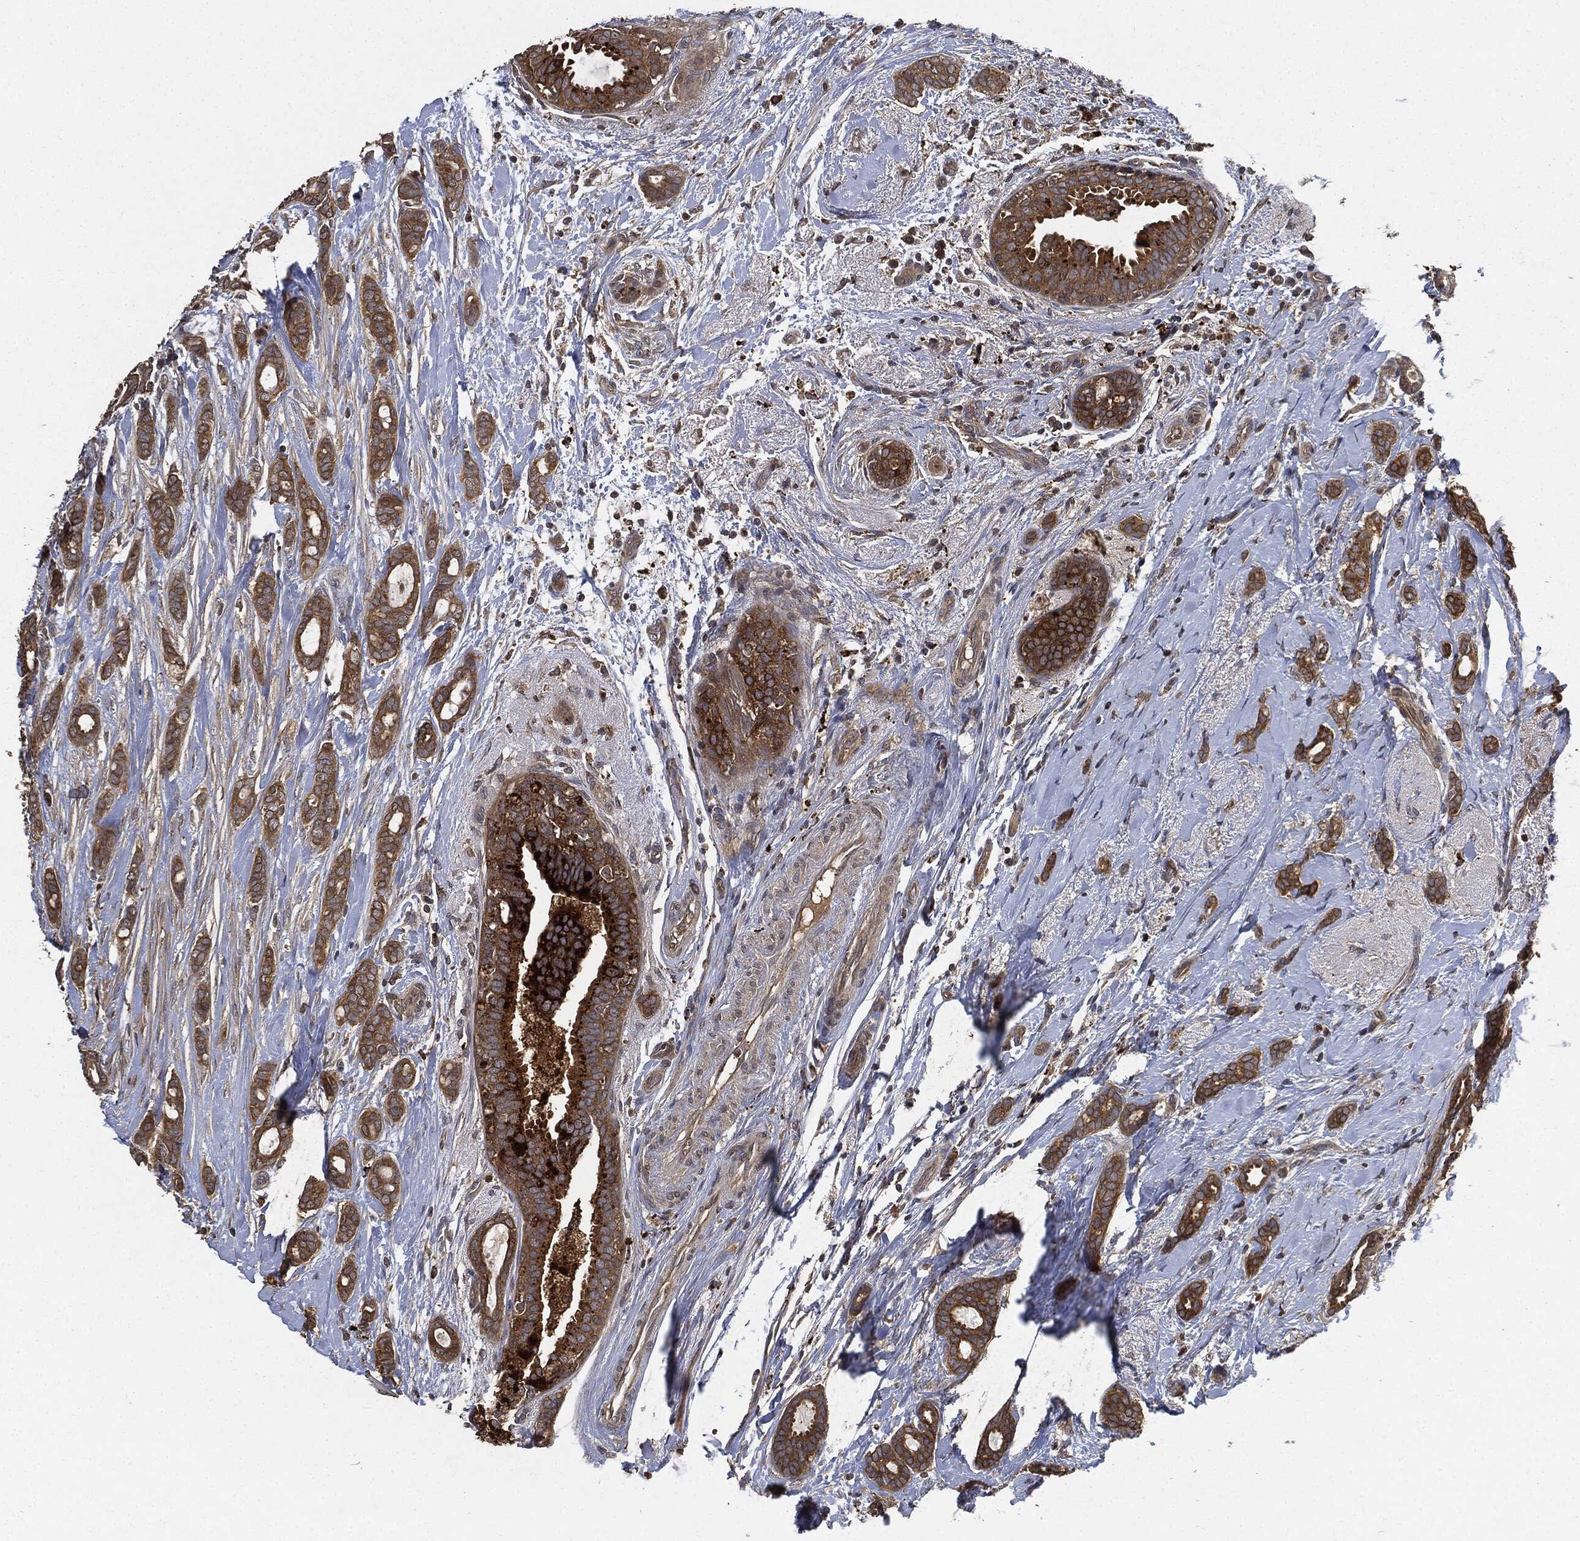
{"staining": {"intensity": "moderate", "quantity": ">75%", "location": "cytoplasmic/membranous"}, "tissue": "breast cancer", "cell_type": "Tumor cells", "image_type": "cancer", "snomed": [{"axis": "morphology", "description": "Duct carcinoma"}, {"axis": "topography", "description": "Breast"}], "caption": "A brown stain labels moderate cytoplasmic/membranous expression of a protein in human breast invasive ductal carcinoma tumor cells.", "gene": "BRAF", "patient": {"sex": "female", "age": 51}}